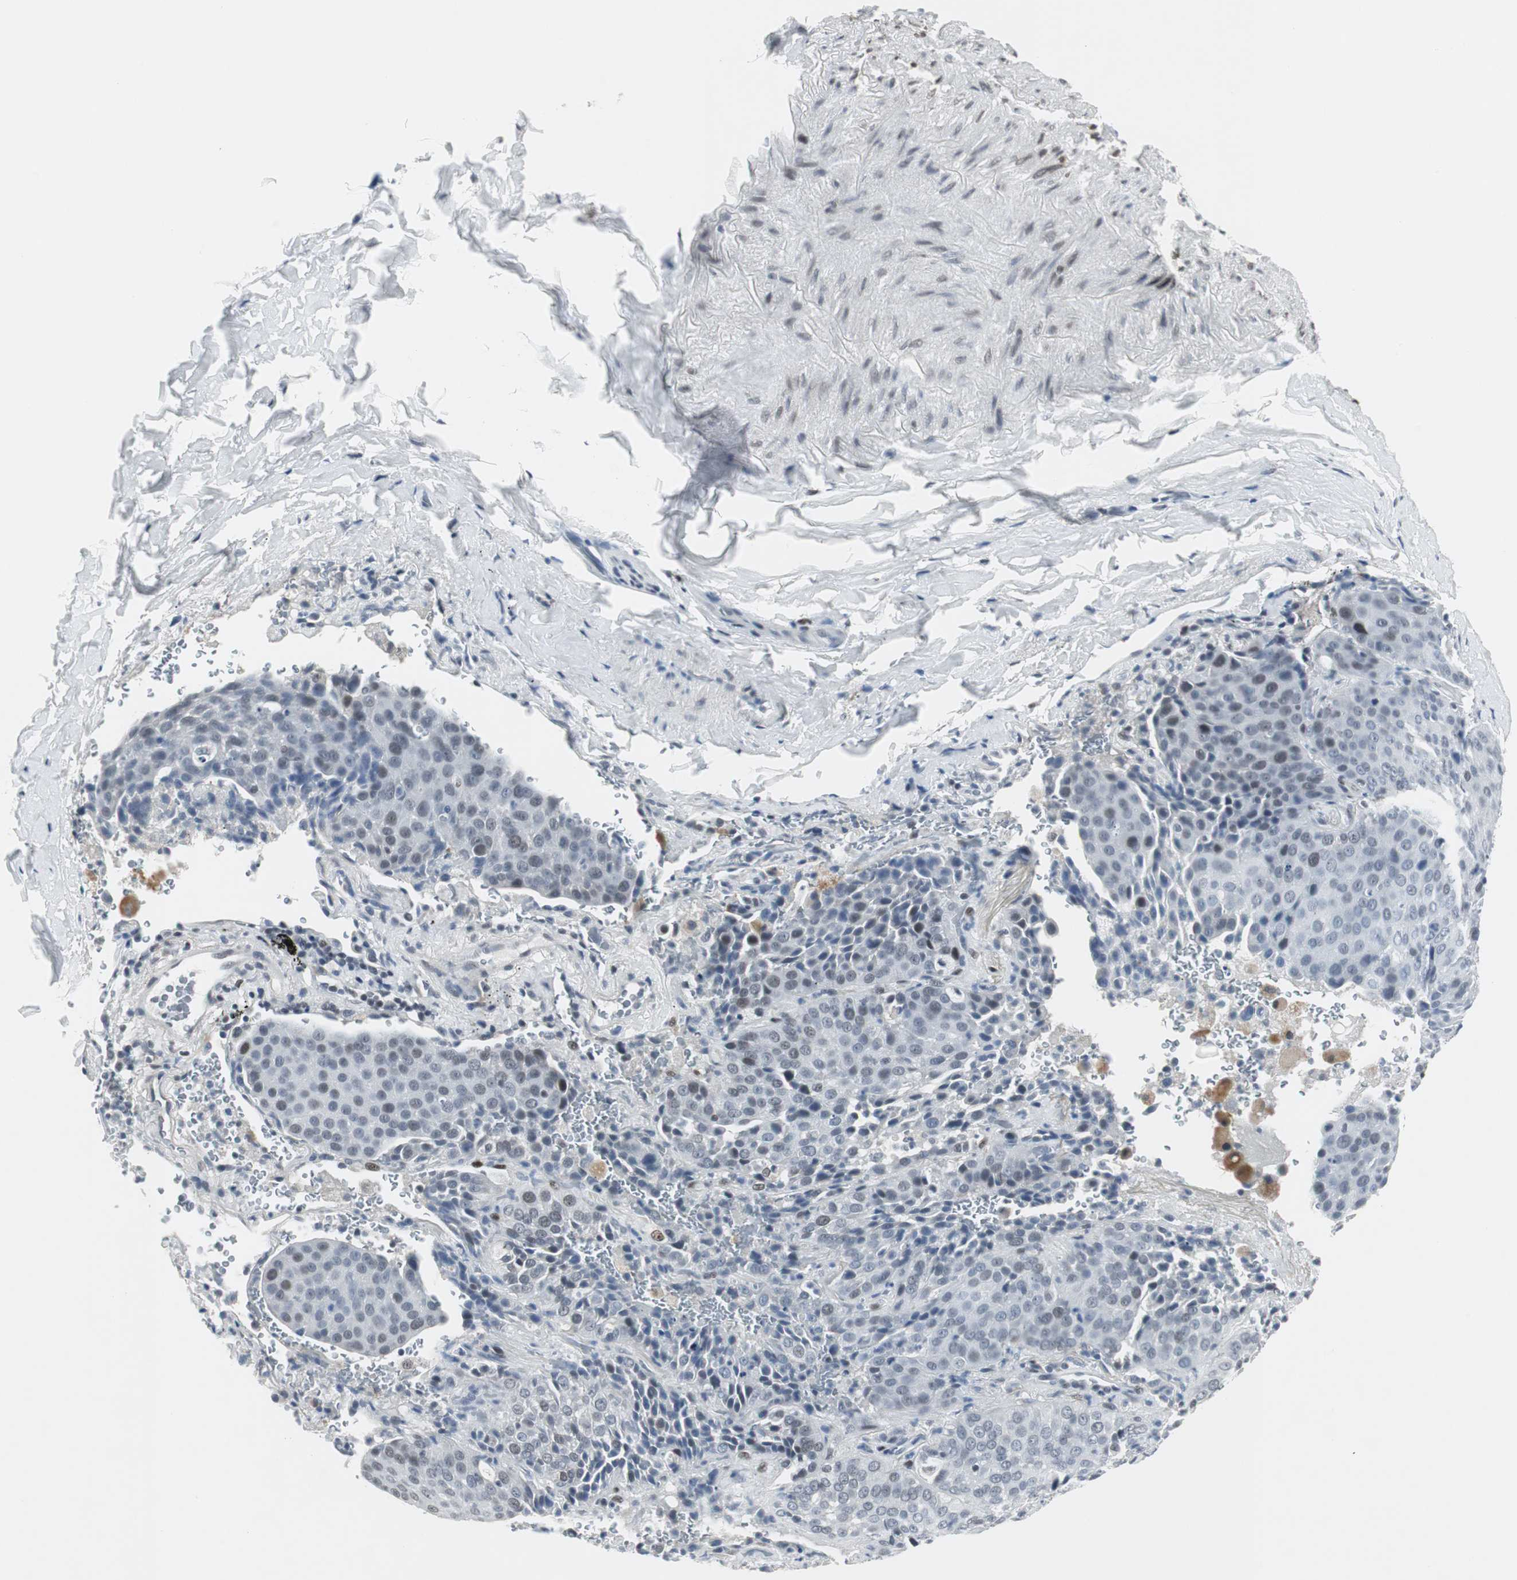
{"staining": {"intensity": "weak", "quantity": "<25%", "location": "nuclear"}, "tissue": "lung cancer", "cell_type": "Tumor cells", "image_type": "cancer", "snomed": [{"axis": "morphology", "description": "Squamous cell carcinoma, NOS"}, {"axis": "topography", "description": "Lung"}], "caption": "Protein analysis of squamous cell carcinoma (lung) displays no significant positivity in tumor cells.", "gene": "ELK1", "patient": {"sex": "male", "age": 54}}